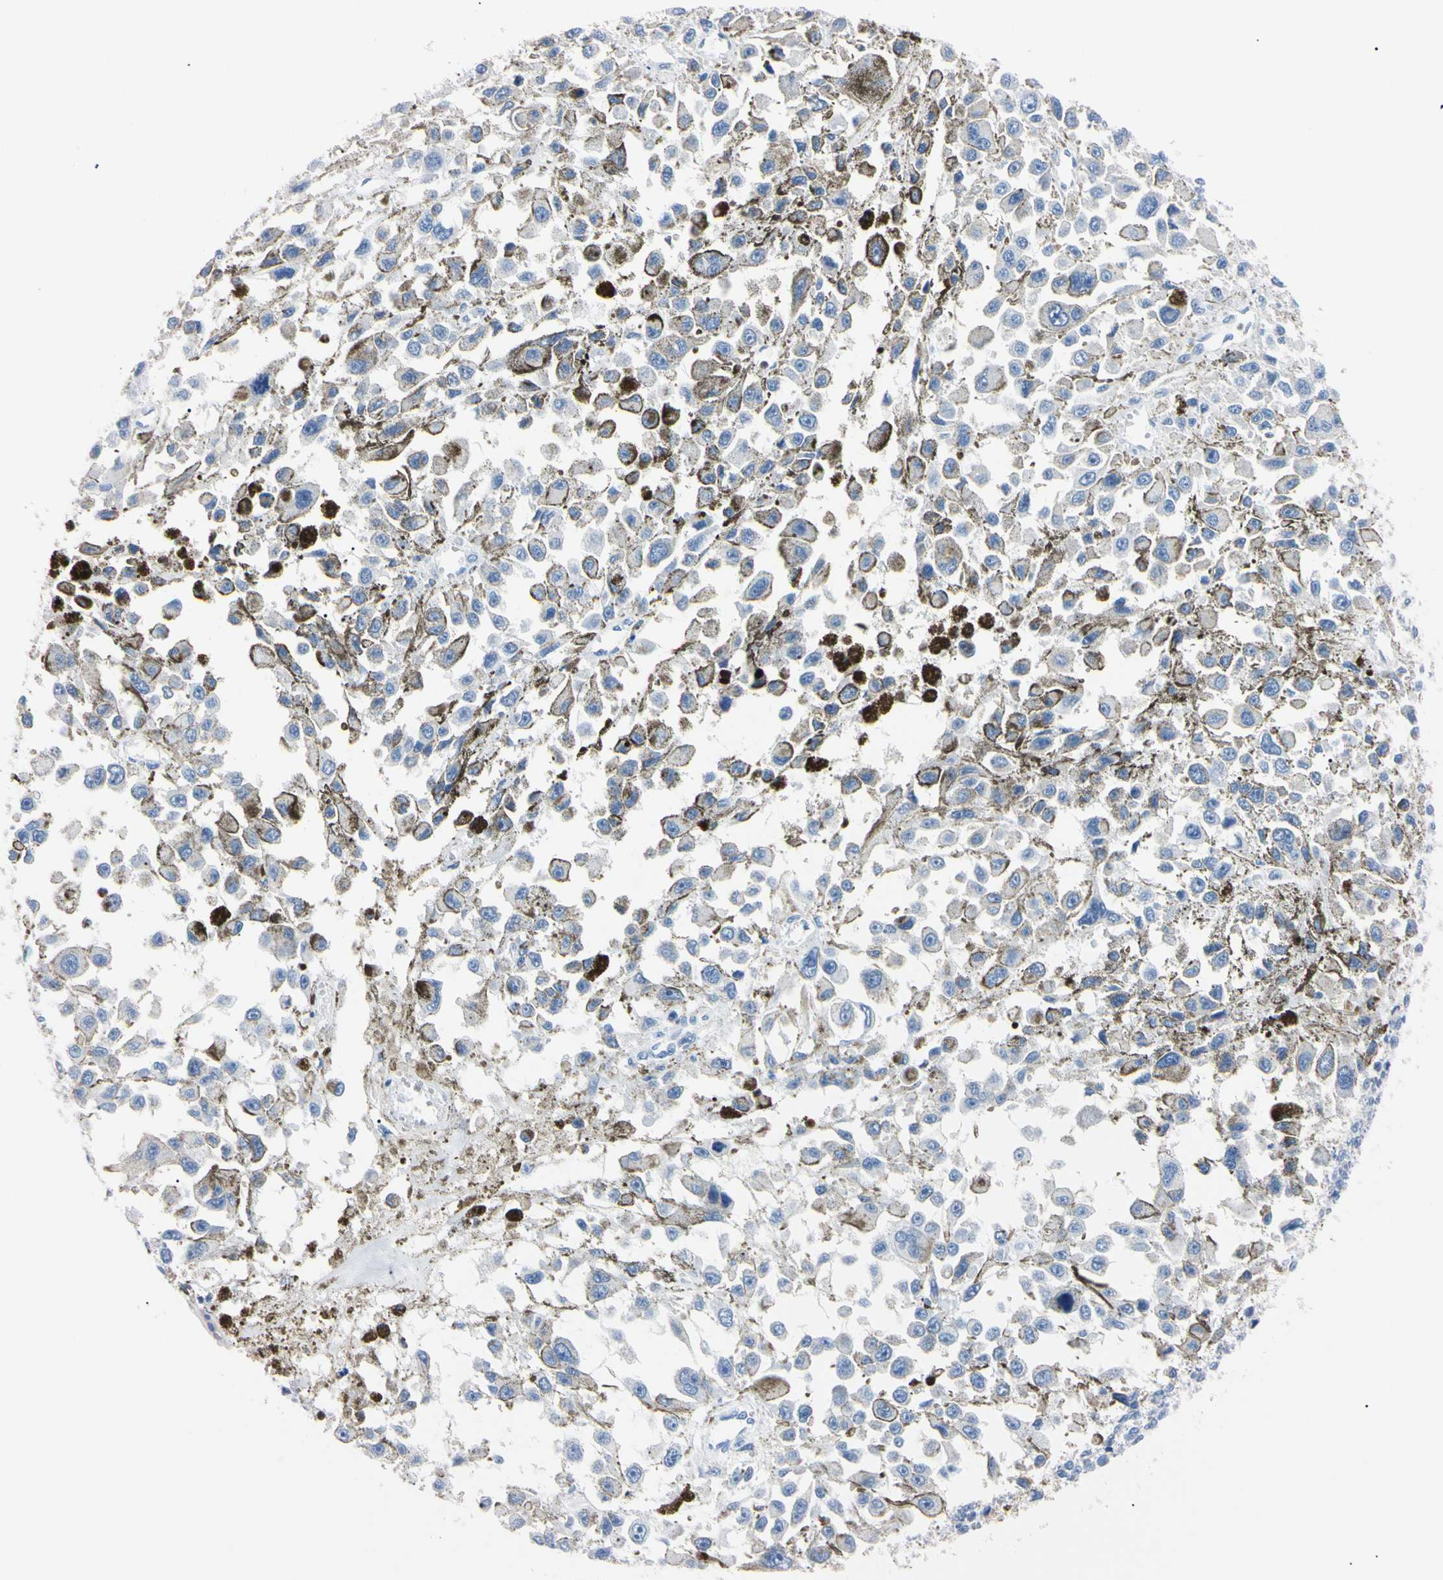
{"staining": {"intensity": "negative", "quantity": "none", "location": "none"}, "tissue": "melanoma", "cell_type": "Tumor cells", "image_type": "cancer", "snomed": [{"axis": "morphology", "description": "Malignant melanoma, Metastatic site"}, {"axis": "topography", "description": "Lymph node"}], "caption": "Immunohistochemistry (IHC) micrograph of human melanoma stained for a protein (brown), which exhibits no expression in tumor cells.", "gene": "NCF4", "patient": {"sex": "male", "age": 59}}